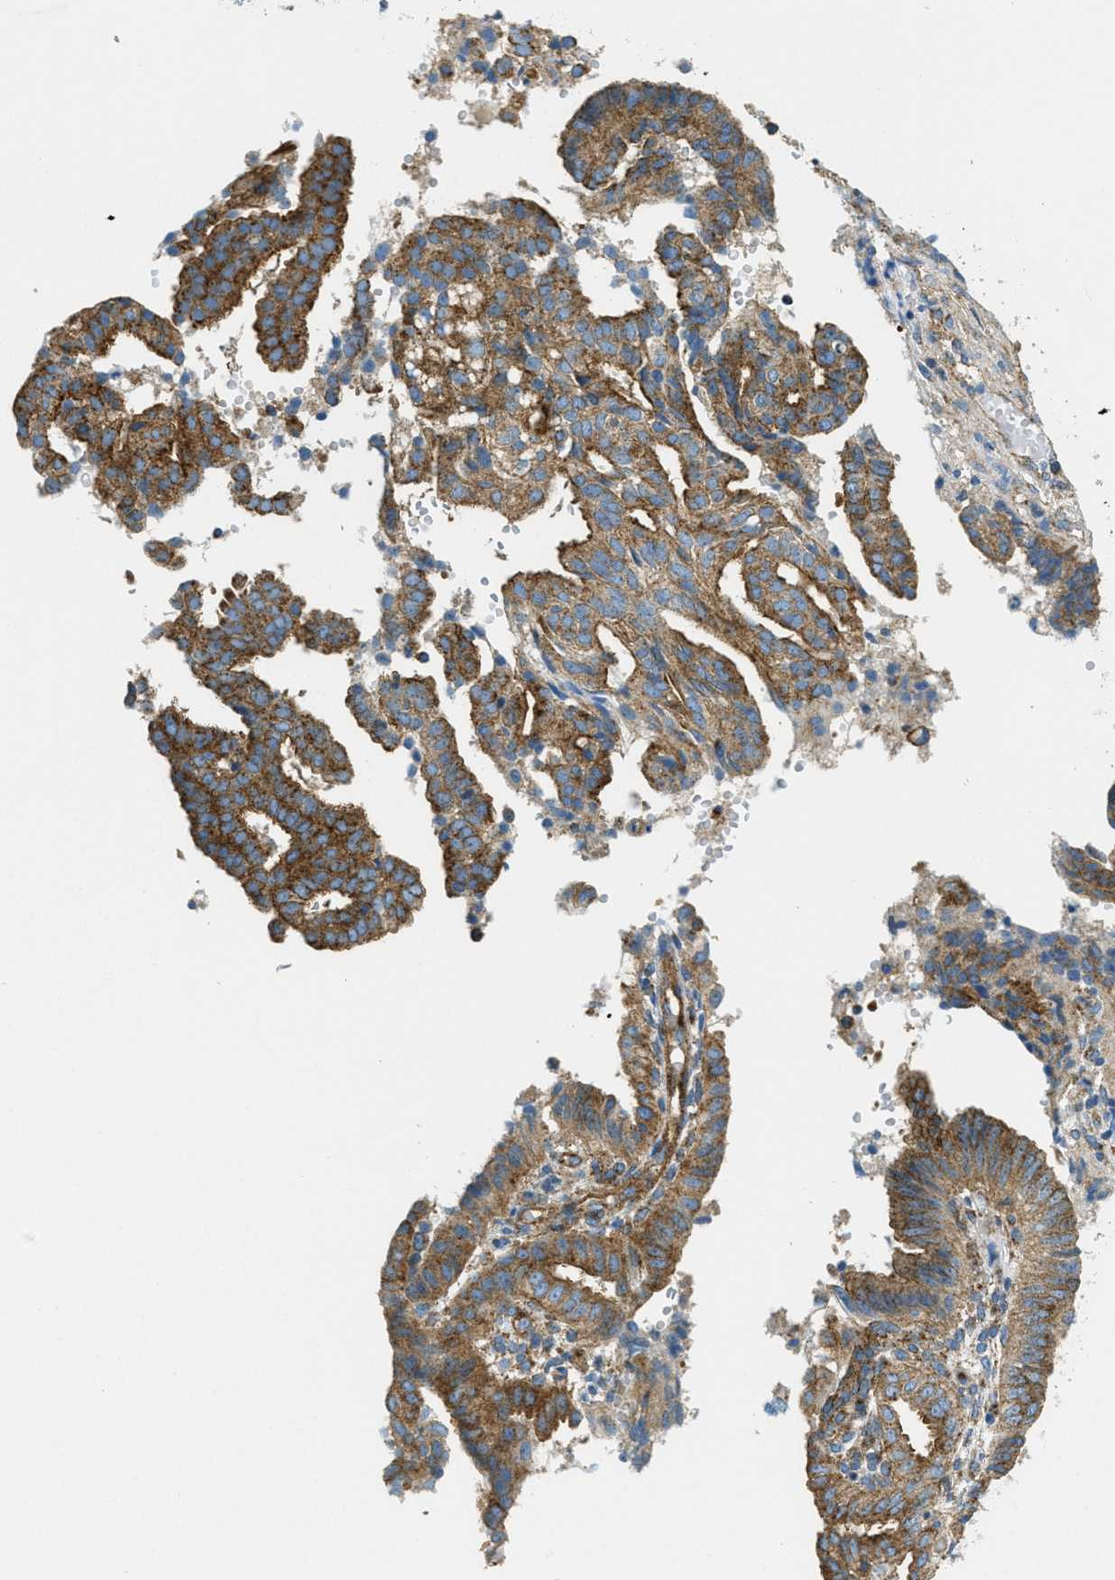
{"staining": {"intensity": "moderate", "quantity": ">75%", "location": "cytoplasmic/membranous"}, "tissue": "endometrial cancer", "cell_type": "Tumor cells", "image_type": "cancer", "snomed": [{"axis": "morphology", "description": "Adenocarcinoma, NOS"}, {"axis": "topography", "description": "Endometrium"}], "caption": "Human endometrial cancer (adenocarcinoma) stained with a protein marker reveals moderate staining in tumor cells.", "gene": "AP2B1", "patient": {"sex": "female", "age": 58}}